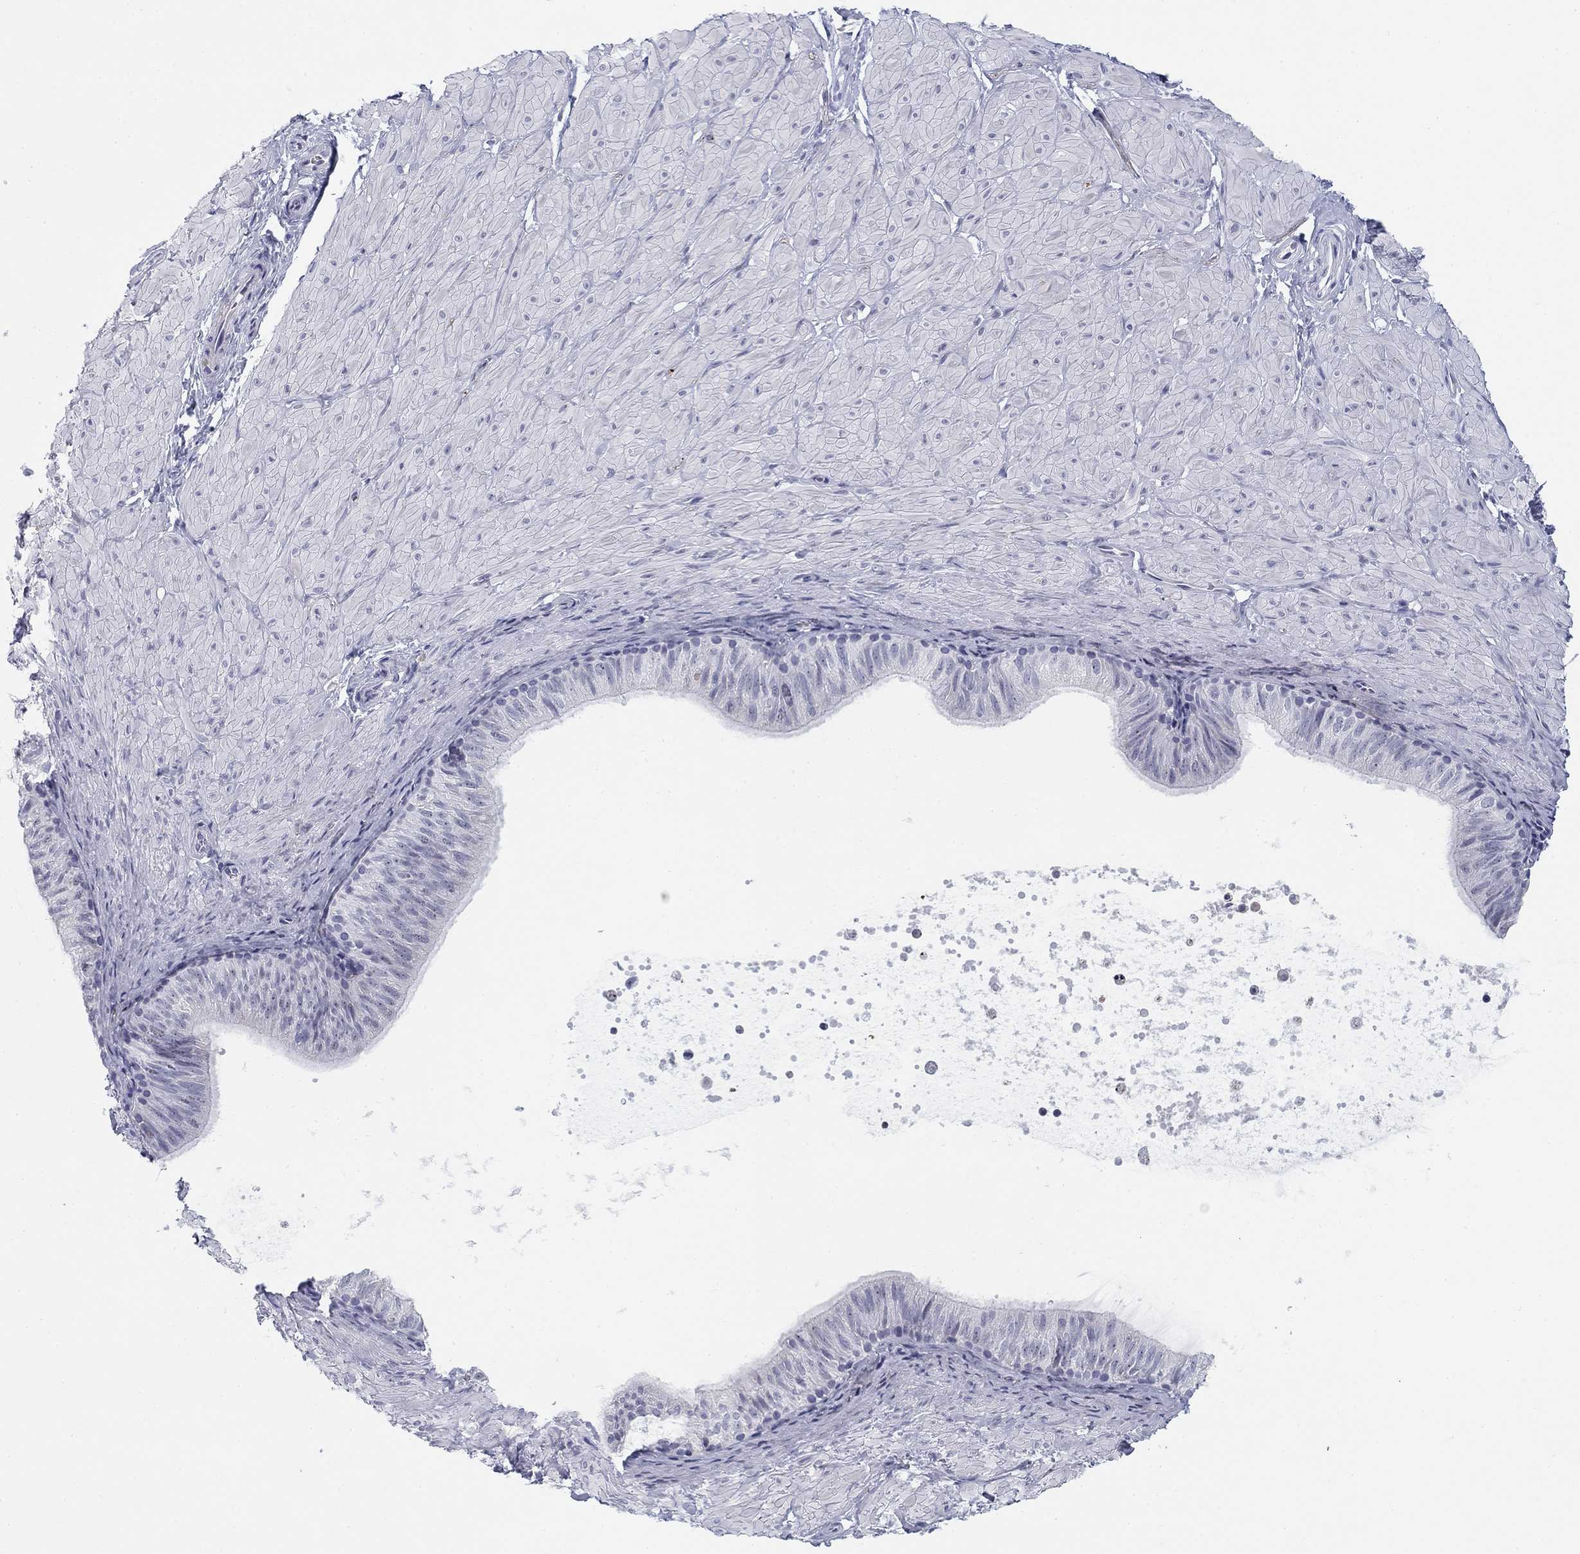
{"staining": {"intensity": "negative", "quantity": "none", "location": "none"}, "tissue": "soft tissue", "cell_type": "Fibroblasts", "image_type": "normal", "snomed": [{"axis": "morphology", "description": "Normal tissue, NOS"}, {"axis": "topography", "description": "Smooth muscle"}, {"axis": "topography", "description": "Peripheral nerve tissue"}], "caption": "Image shows no protein staining in fibroblasts of benign soft tissue.", "gene": "PRPH", "patient": {"sex": "male", "age": 22}}